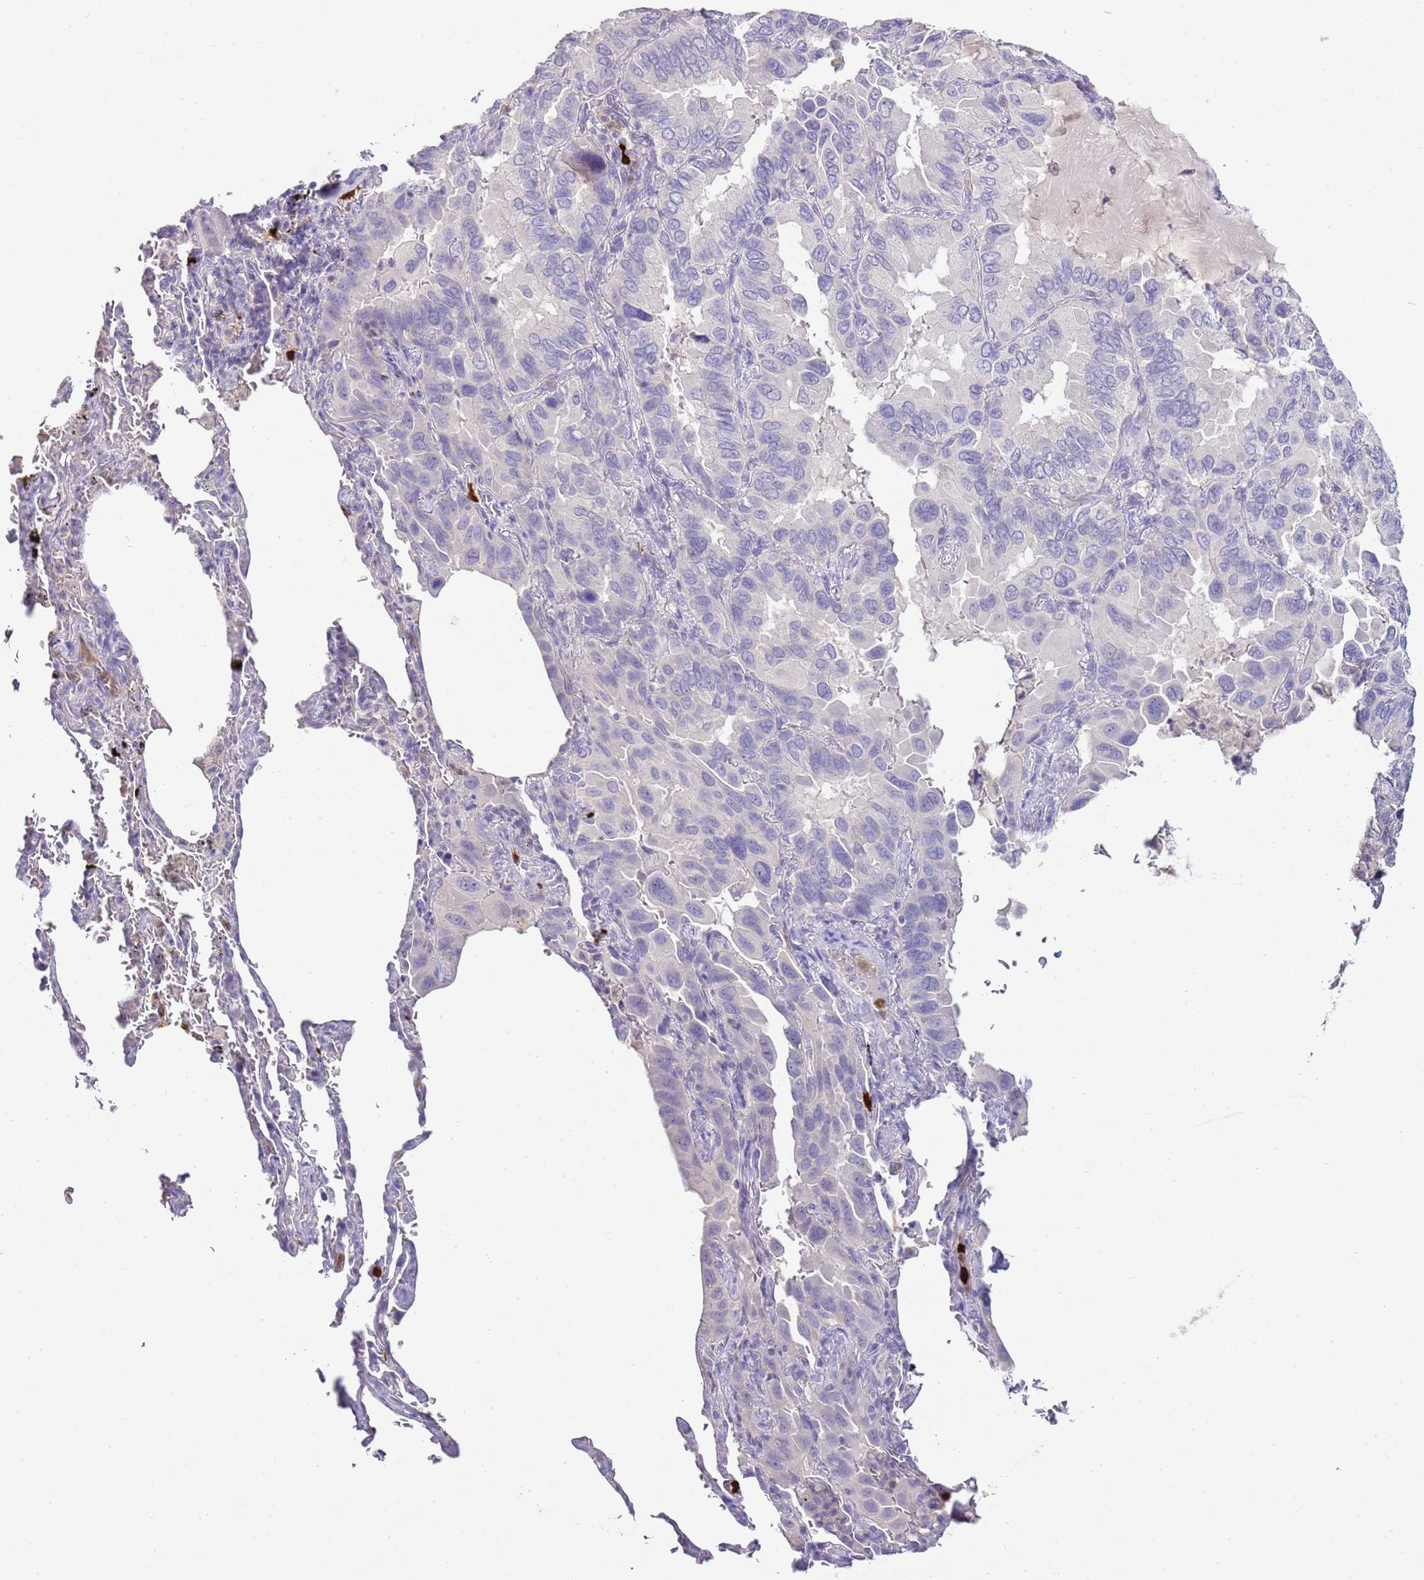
{"staining": {"intensity": "negative", "quantity": "none", "location": "none"}, "tissue": "lung cancer", "cell_type": "Tumor cells", "image_type": "cancer", "snomed": [{"axis": "morphology", "description": "Adenocarcinoma, NOS"}, {"axis": "topography", "description": "Lung"}], "caption": "This is an immunohistochemistry photomicrograph of adenocarcinoma (lung). There is no staining in tumor cells.", "gene": "IL2RG", "patient": {"sex": "male", "age": 64}}